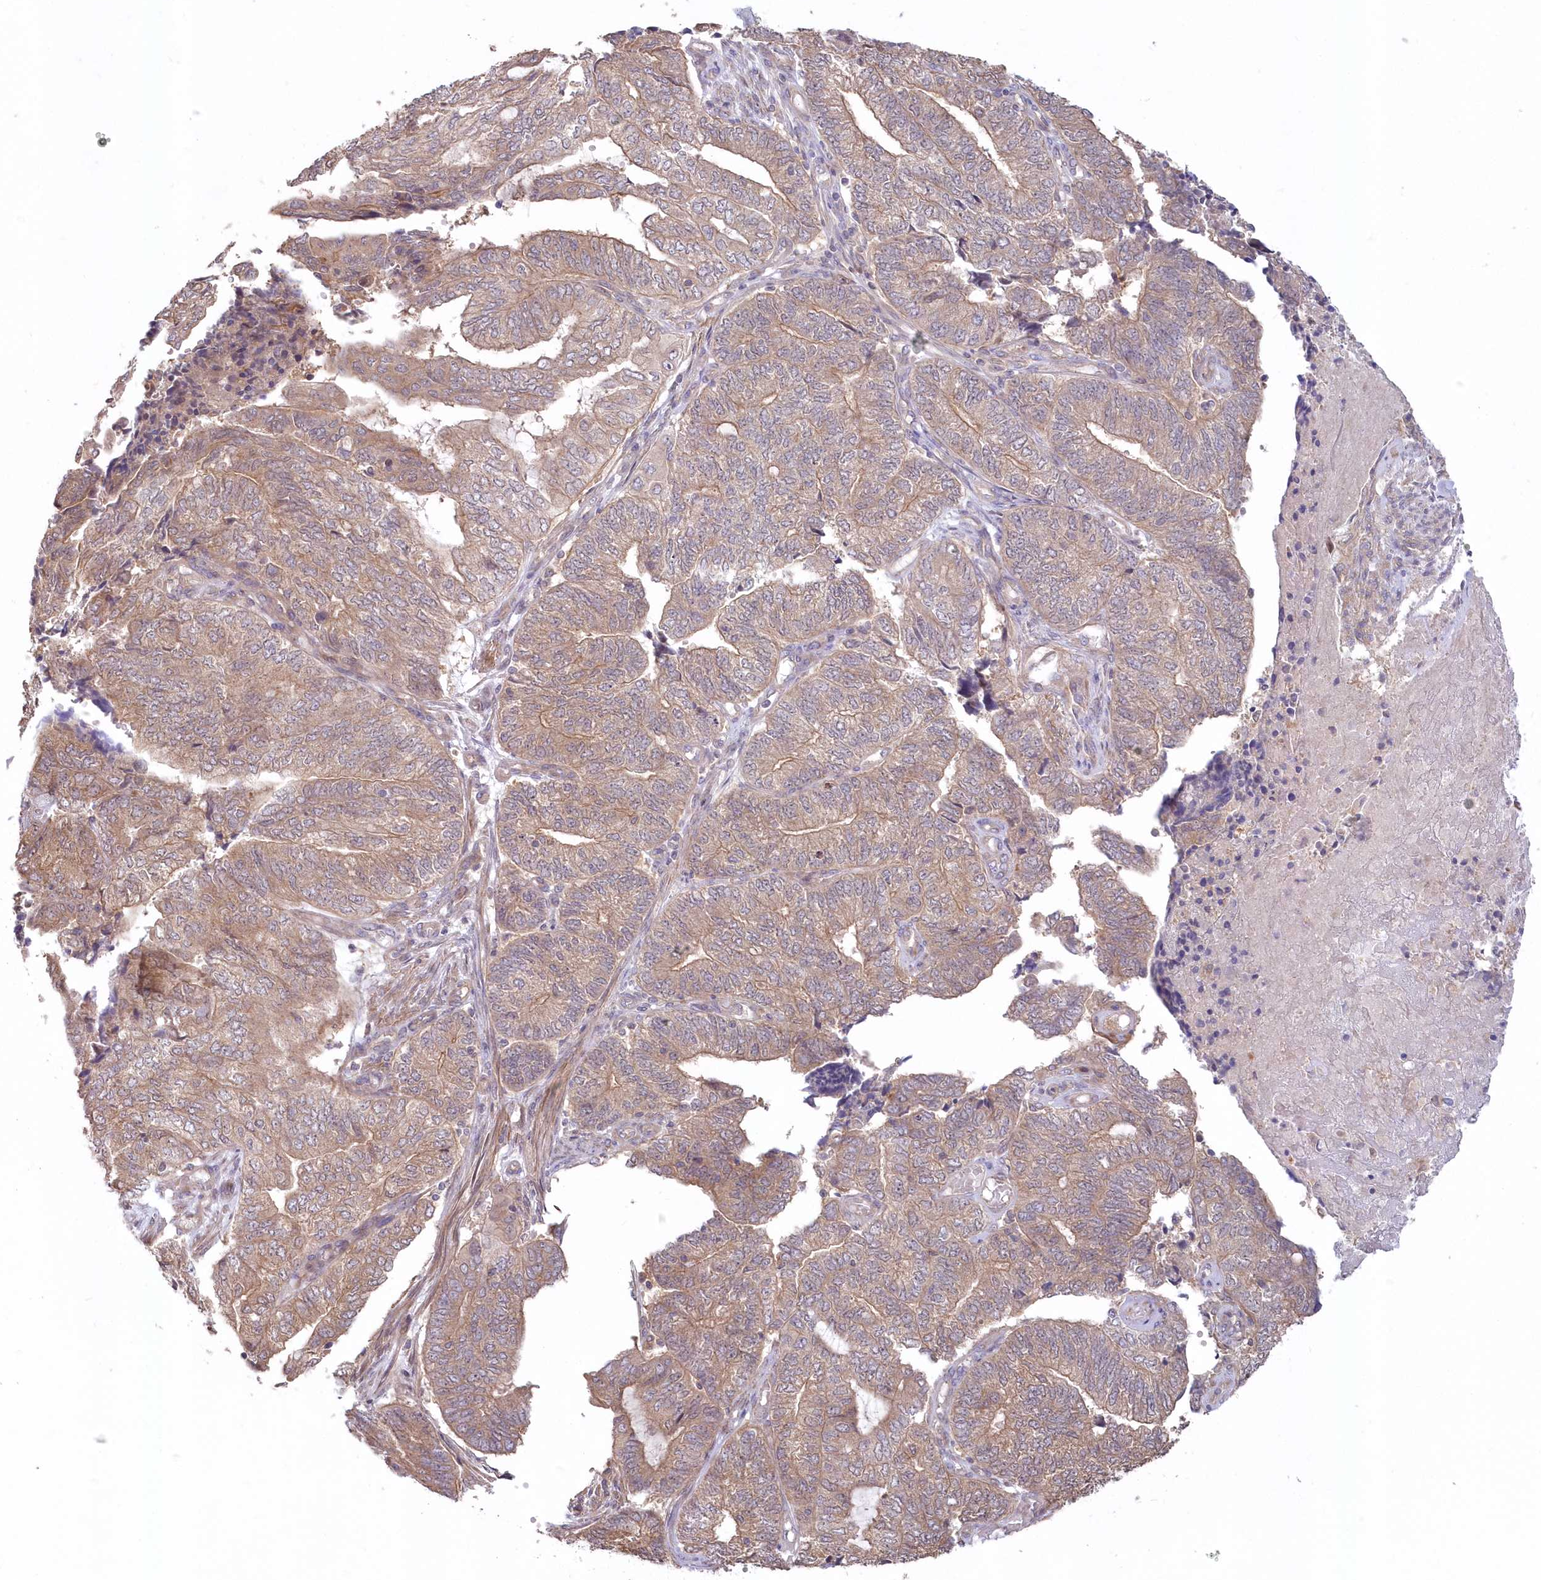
{"staining": {"intensity": "weak", "quantity": "25%-75%", "location": "cytoplasmic/membranous"}, "tissue": "endometrial cancer", "cell_type": "Tumor cells", "image_type": "cancer", "snomed": [{"axis": "morphology", "description": "Adenocarcinoma, NOS"}, {"axis": "topography", "description": "Uterus"}, {"axis": "topography", "description": "Endometrium"}], "caption": "Immunohistochemical staining of endometrial adenocarcinoma shows low levels of weak cytoplasmic/membranous positivity in about 25%-75% of tumor cells.", "gene": "TBCA", "patient": {"sex": "female", "age": 70}}